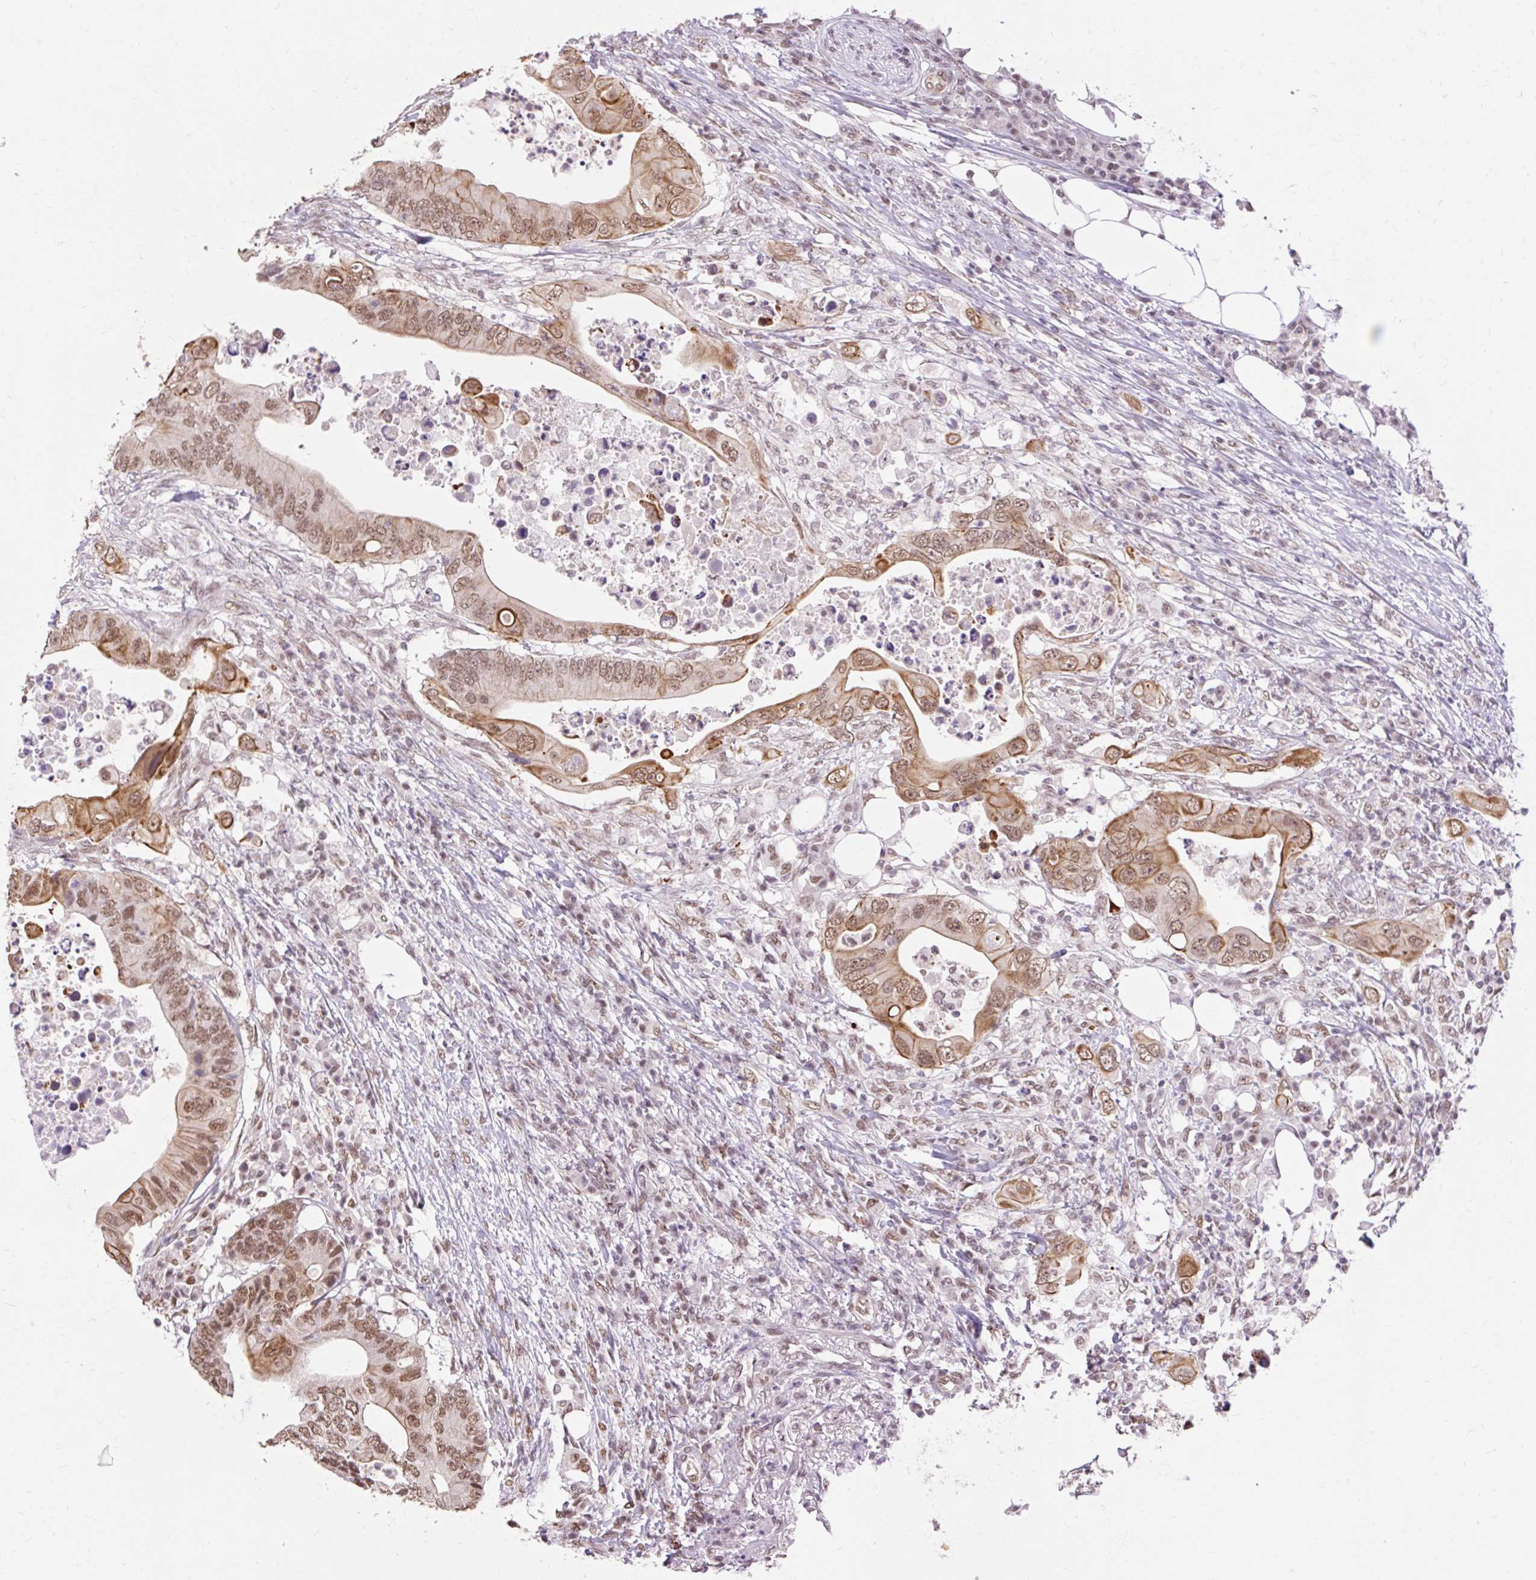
{"staining": {"intensity": "moderate", "quantity": ">75%", "location": "cytoplasmic/membranous,nuclear"}, "tissue": "colorectal cancer", "cell_type": "Tumor cells", "image_type": "cancer", "snomed": [{"axis": "morphology", "description": "Adenocarcinoma, NOS"}, {"axis": "topography", "description": "Colon"}], "caption": "Tumor cells exhibit medium levels of moderate cytoplasmic/membranous and nuclear staining in approximately >75% of cells in human colorectal adenocarcinoma.", "gene": "NPIPB12", "patient": {"sex": "male", "age": 71}}